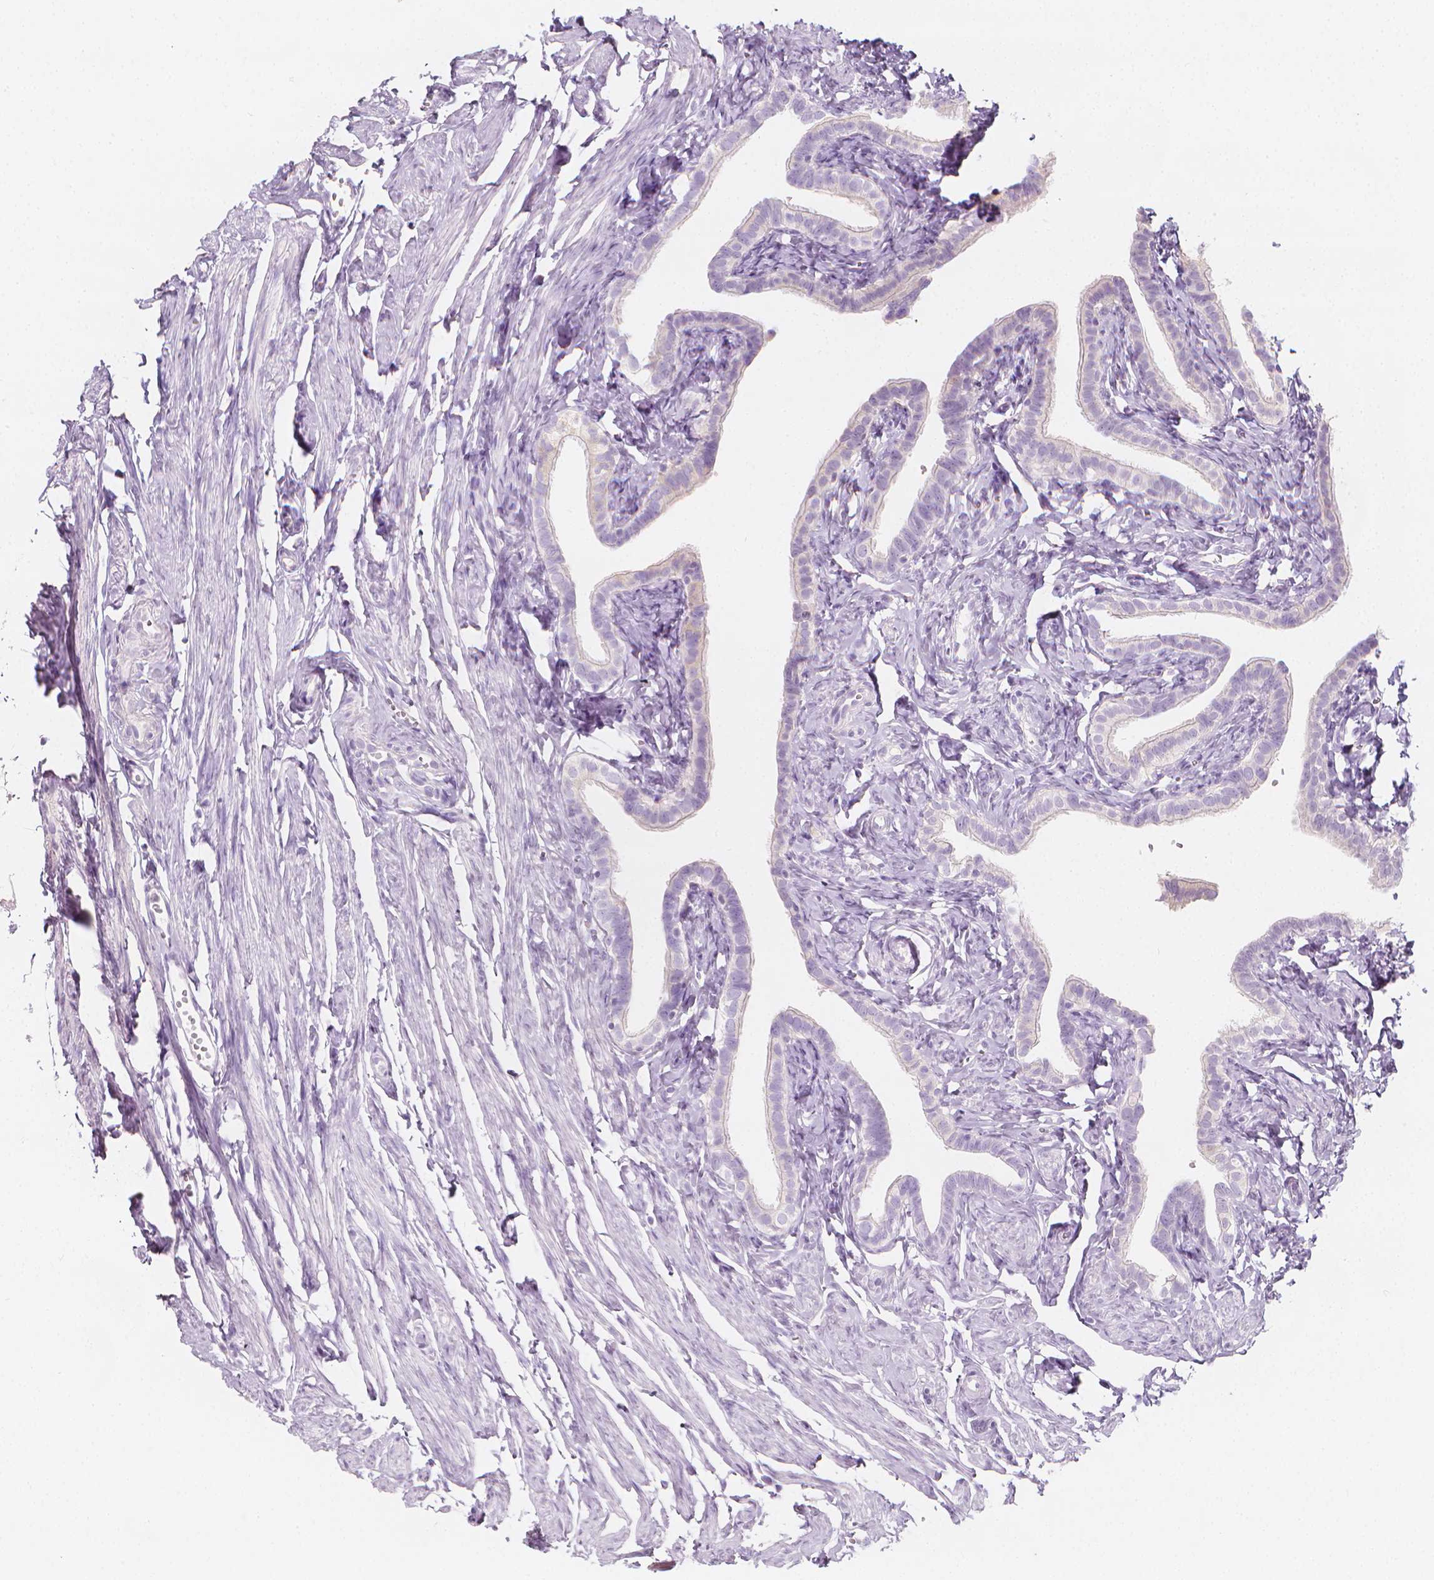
{"staining": {"intensity": "negative", "quantity": "none", "location": "none"}, "tissue": "fallopian tube", "cell_type": "Glandular cells", "image_type": "normal", "snomed": [{"axis": "morphology", "description": "Normal tissue, NOS"}, {"axis": "topography", "description": "Fallopian tube"}], "caption": "The image displays no significant expression in glandular cells of fallopian tube. (Brightfield microscopy of DAB (3,3'-diaminobenzidine) immunohistochemistry (IHC) at high magnification).", "gene": "RBFOX1", "patient": {"sex": "female", "age": 41}}